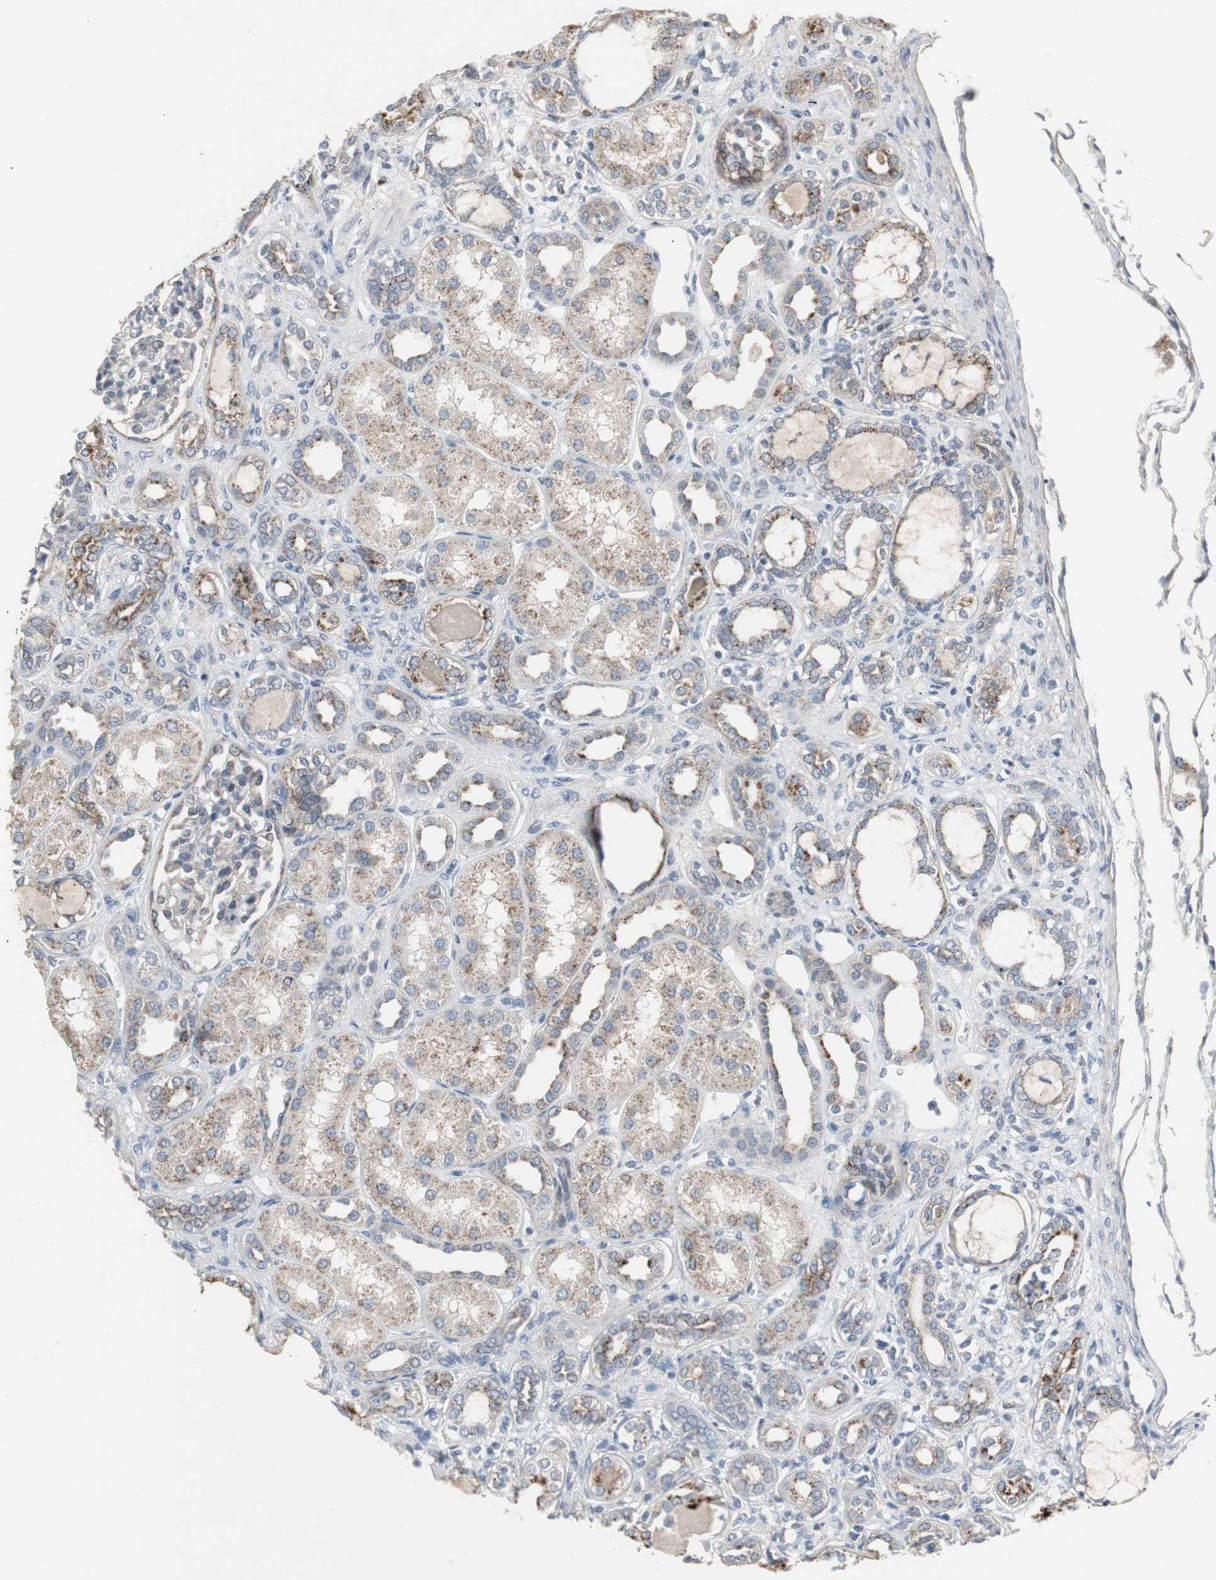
{"staining": {"intensity": "weak", "quantity": "<25%", "location": "cytoplasmic/membranous"}, "tissue": "kidney", "cell_type": "Cells in glomeruli", "image_type": "normal", "snomed": [{"axis": "morphology", "description": "Normal tissue, NOS"}, {"axis": "topography", "description": "Kidney"}], "caption": "The micrograph shows no staining of cells in glomeruli in unremarkable kidney.", "gene": "GBA1", "patient": {"sex": "male", "age": 7}}